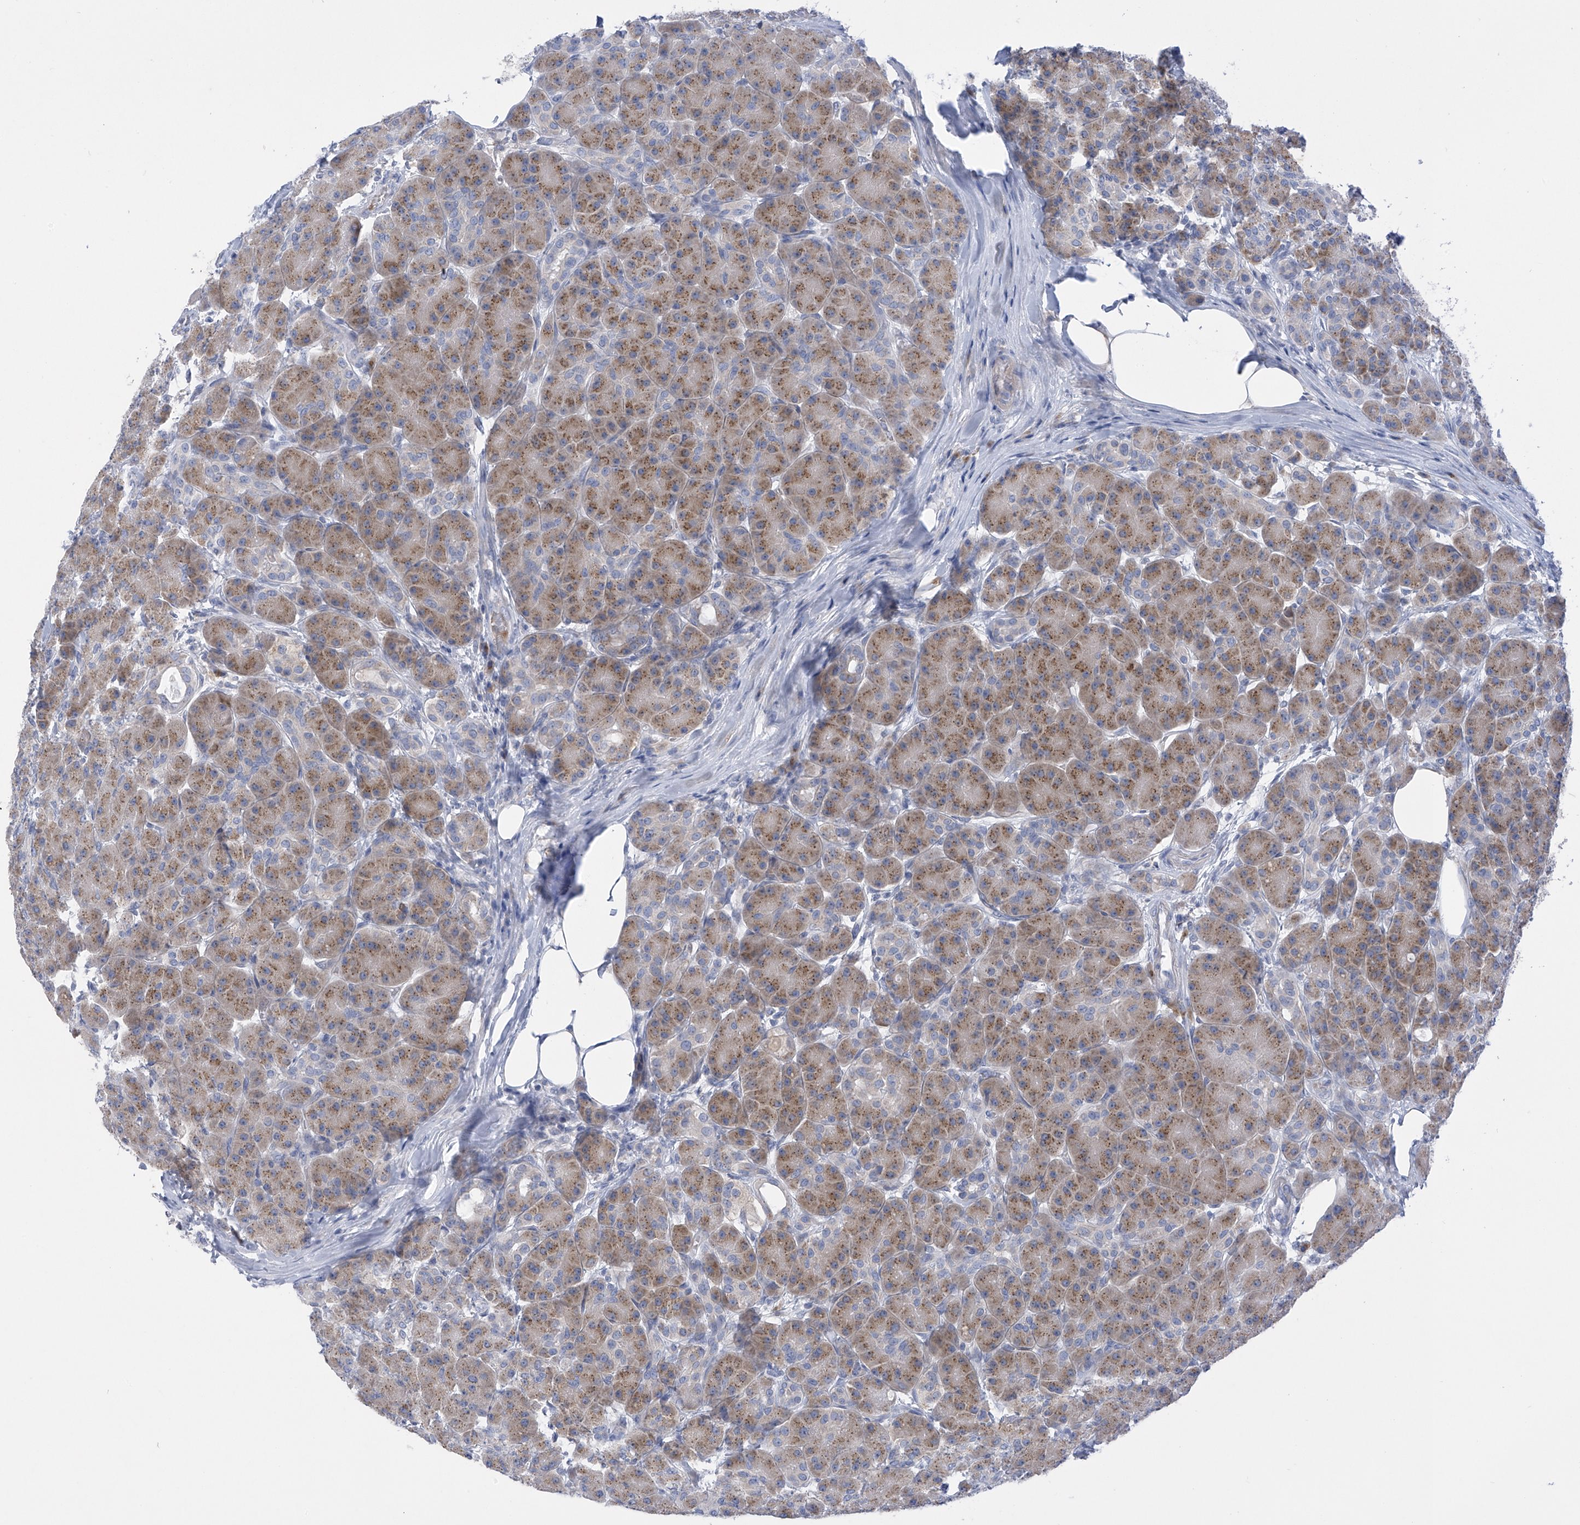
{"staining": {"intensity": "moderate", "quantity": ">75%", "location": "cytoplasmic/membranous"}, "tissue": "pancreas", "cell_type": "Exocrine glandular cells", "image_type": "normal", "snomed": [{"axis": "morphology", "description": "Normal tissue, NOS"}, {"axis": "topography", "description": "Pancreas"}], "caption": "This image reveals normal pancreas stained with IHC to label a protein in brown. The cytoplasmic/membranous of exocrine glandular cells show moderate positivity for the protein. Nuclei are counter-stained blue.", "gene": "SLCO4A1", "patient": {"sex": "male", "age": 63}}